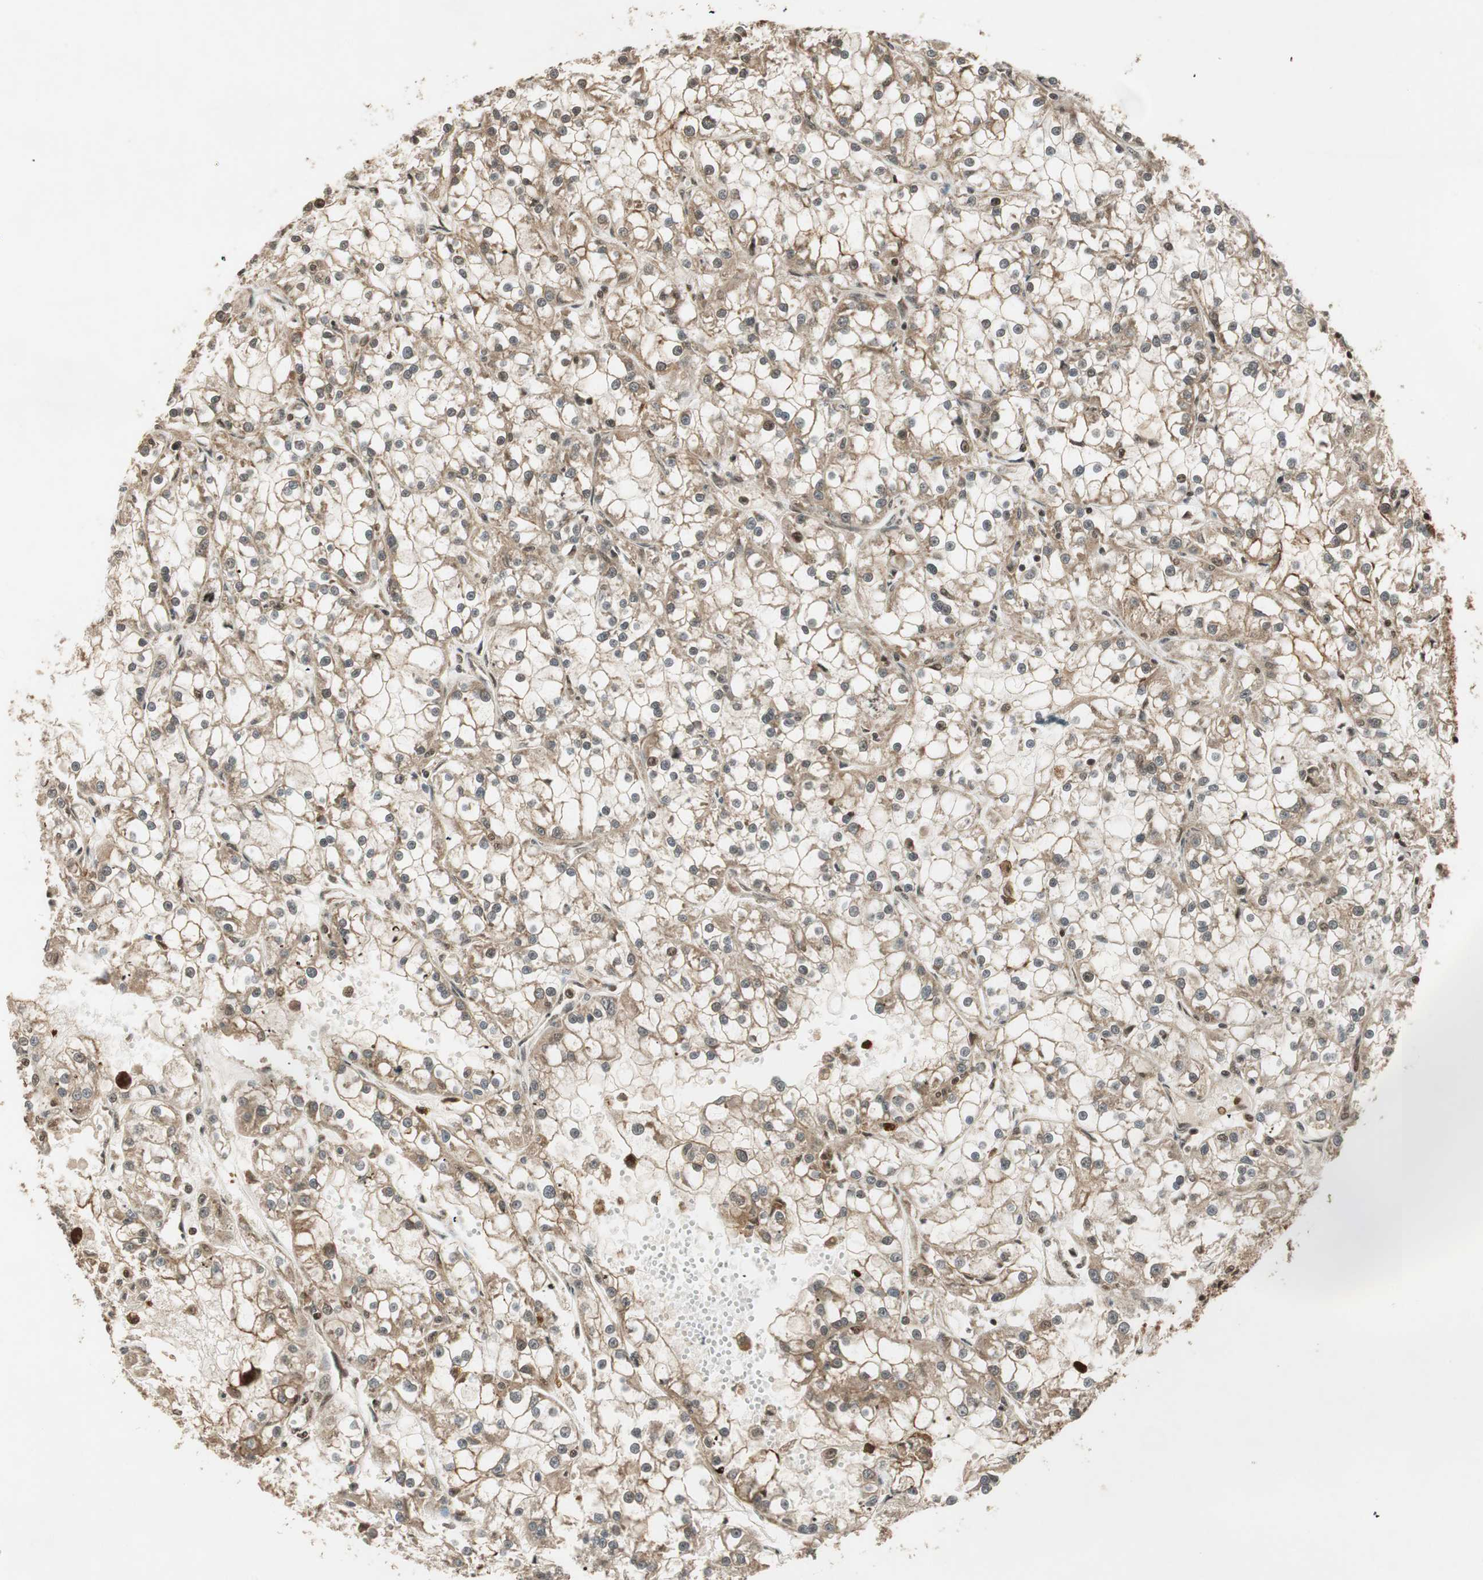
{"staining": {"intensity": "moderate", "quantity": ">75%", "location": "cytoplasmic/membranous,nuclear"}, "tissue": "renal cancer", "cell_type": "Tumor cells", "image_type": "cancer", "snomed": [{"axis": "morphology", "description": "Adenocarcinoma, NOS"}, {"axis": "topography", "description": "Kidney"}], "caption": "This is an image of immunohistochemistry (IHC) staining of renal cancer (adenocarcinoma), which shows moderate positivity in the cytoplasmic/membranous and nuclear of tumor cells.", "gene": "RPA3", "patient": {"sex": "female", "age": 52}}